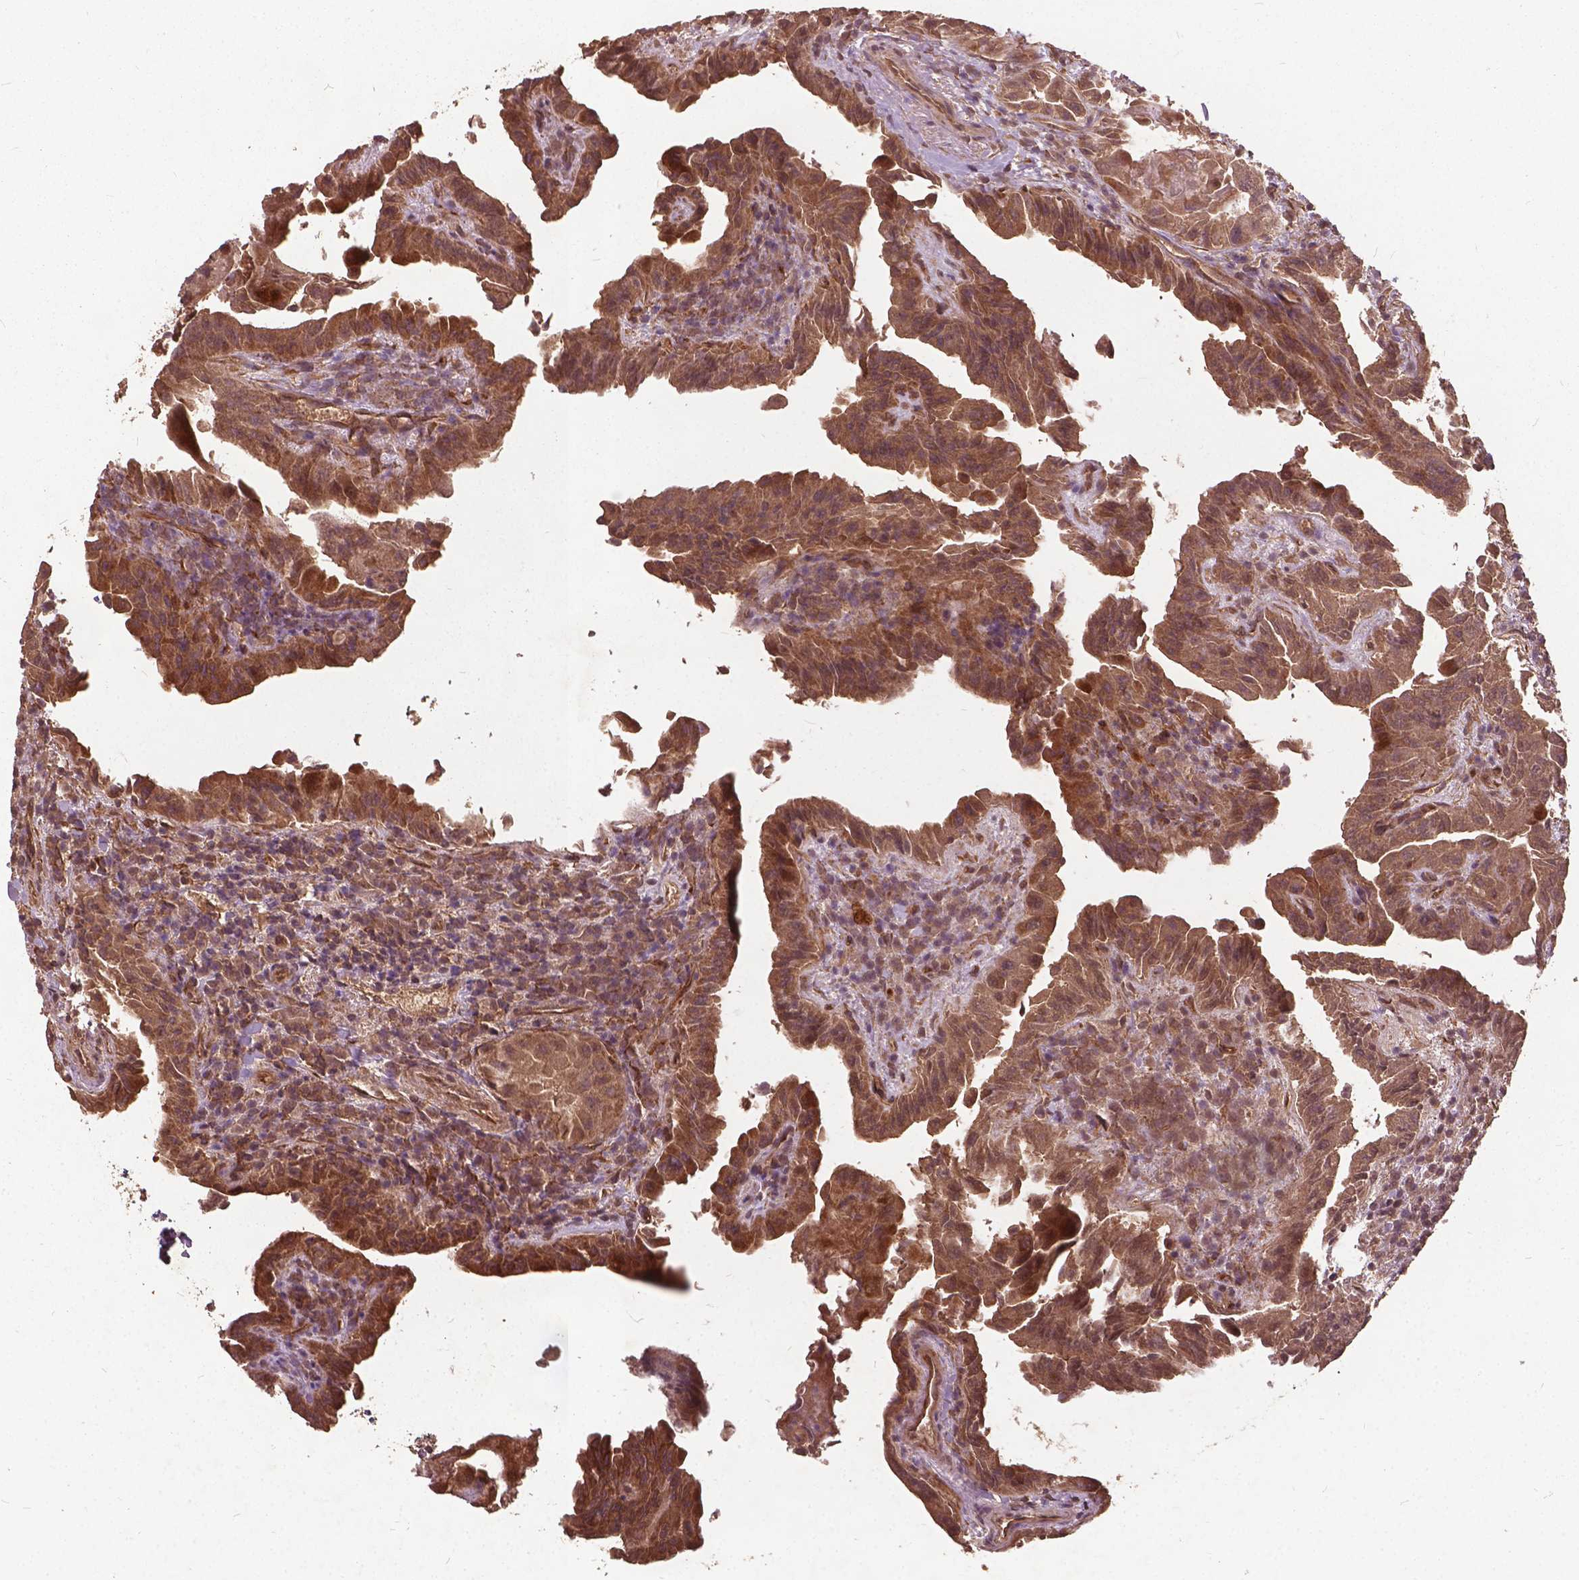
{"staining": {"intensity": "moderate", "quantity": ">75%", "location": "cytoplasmic/membranous"}, "tissue": "thyroid cancer", "cell_type": "Tumor cells", "image_type": "cancer", "snomed": [{"axis": "morphology", "description": "Papillary adenocarcinoma, NOS"}, {"axis": "topography", "description": "Thyroid gland"}], "caption": "Immunohistochemical staining of human thyroid cancer (papillary adenocarcinoma) demonstrates moderate cytoplasmic/membranous protein expression in about >75% of tumor cells. (Brightfield microscopy of DAB IHC at high magnification).", "gene": "UBXN2A", "patient": {"sex": "female", "age": 37}}